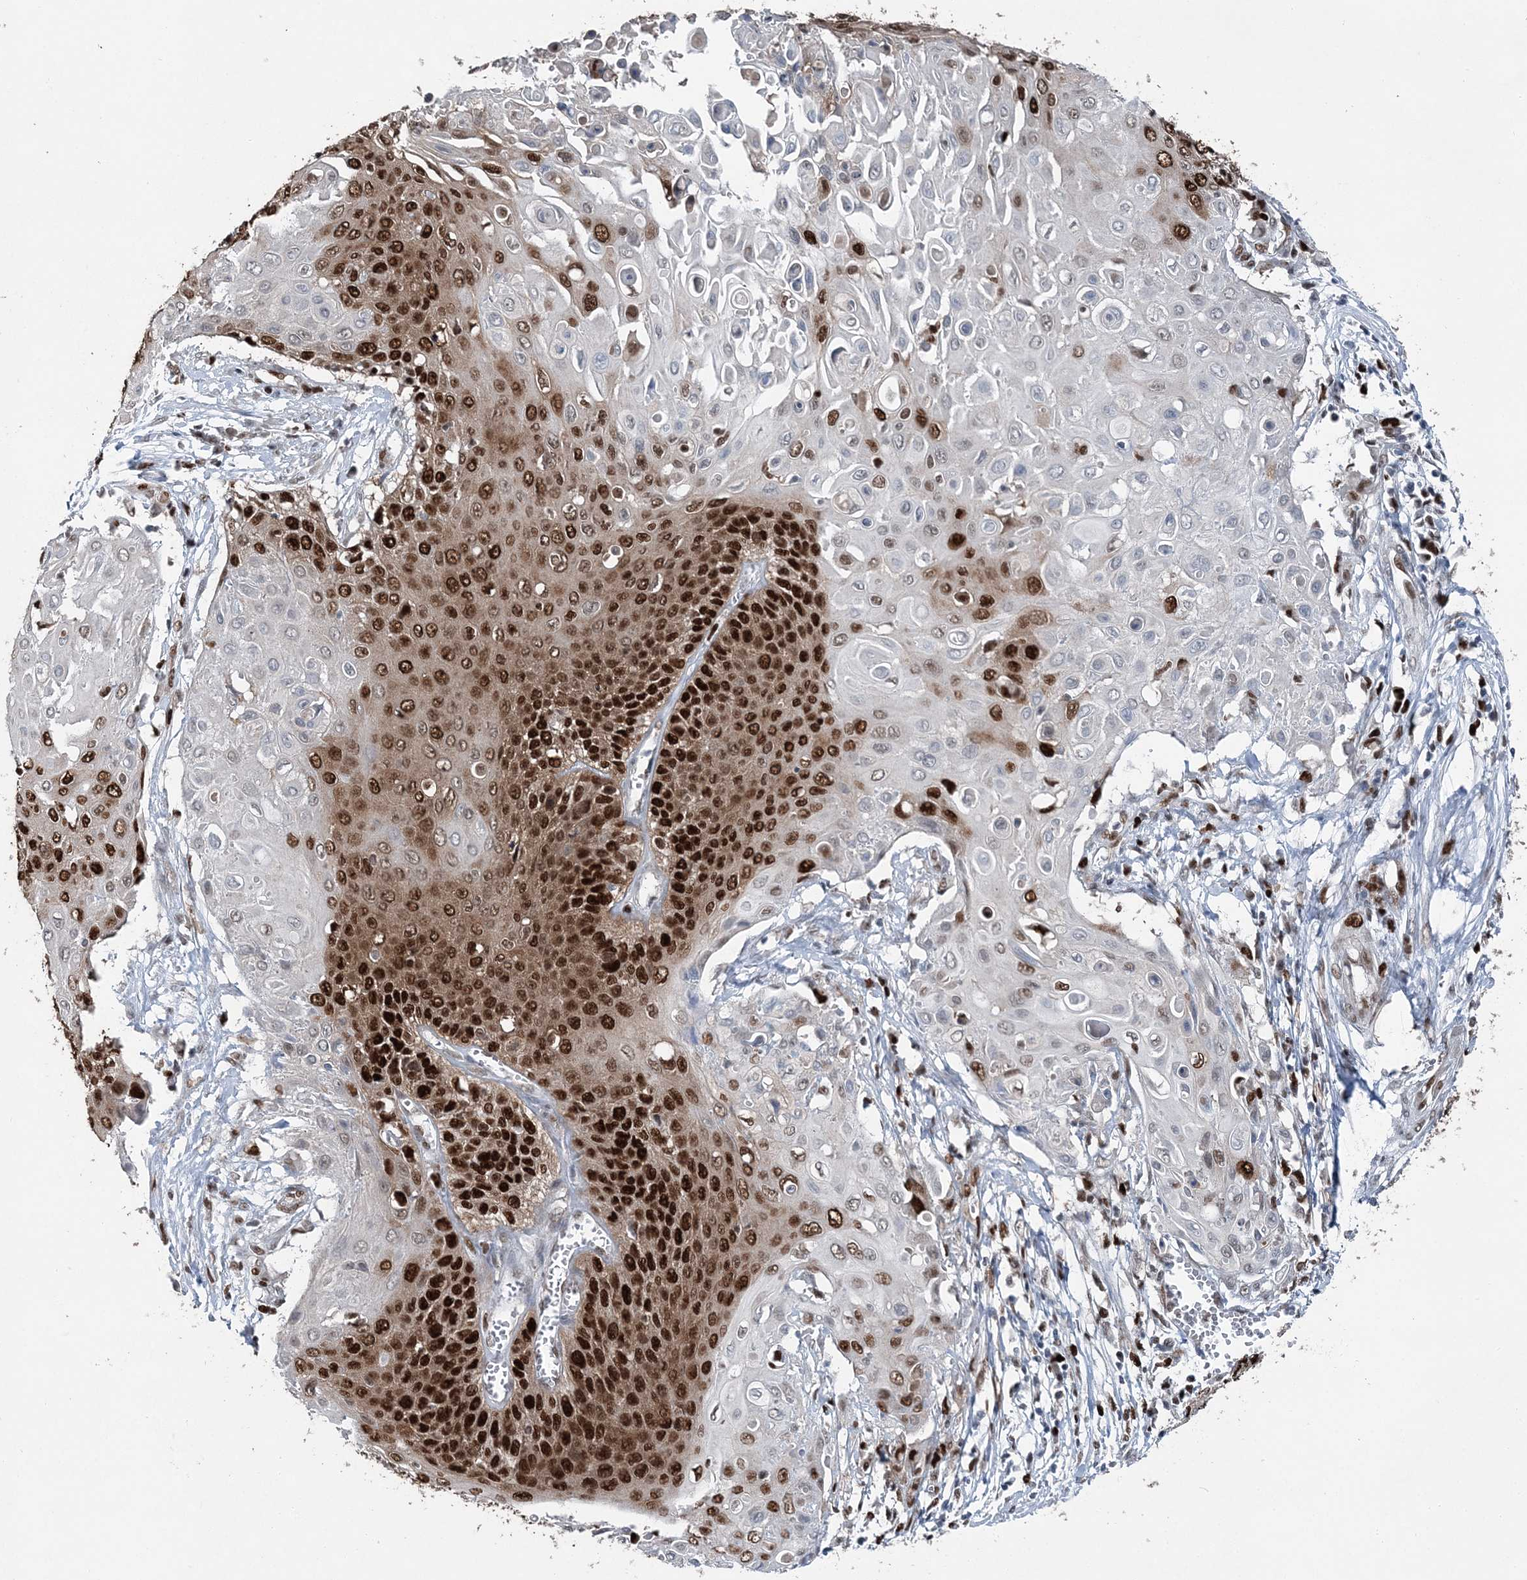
{"staining": {"intensity": "strong", "quantity": ">75%", "location": "nuclear"}, "tissue": "cervical cancer", "cell_type": "Tumor cells", "image_type": "cancer", "snomed": [{"axis": "morphology", "description": "Squamous cell carcinoma, NOS"}, {"axis": "topography", "description": "Cervix"}], "caption": "Brown immunohistochemical staining in human cervical cancer reveals strong nuclear positivity in about >75% of tumor cells. (DAB IHC, brown staining for protein, blue staining for nuclei).", "gene": "HAT1", "patient": {"sex": "female", "age": 39}}